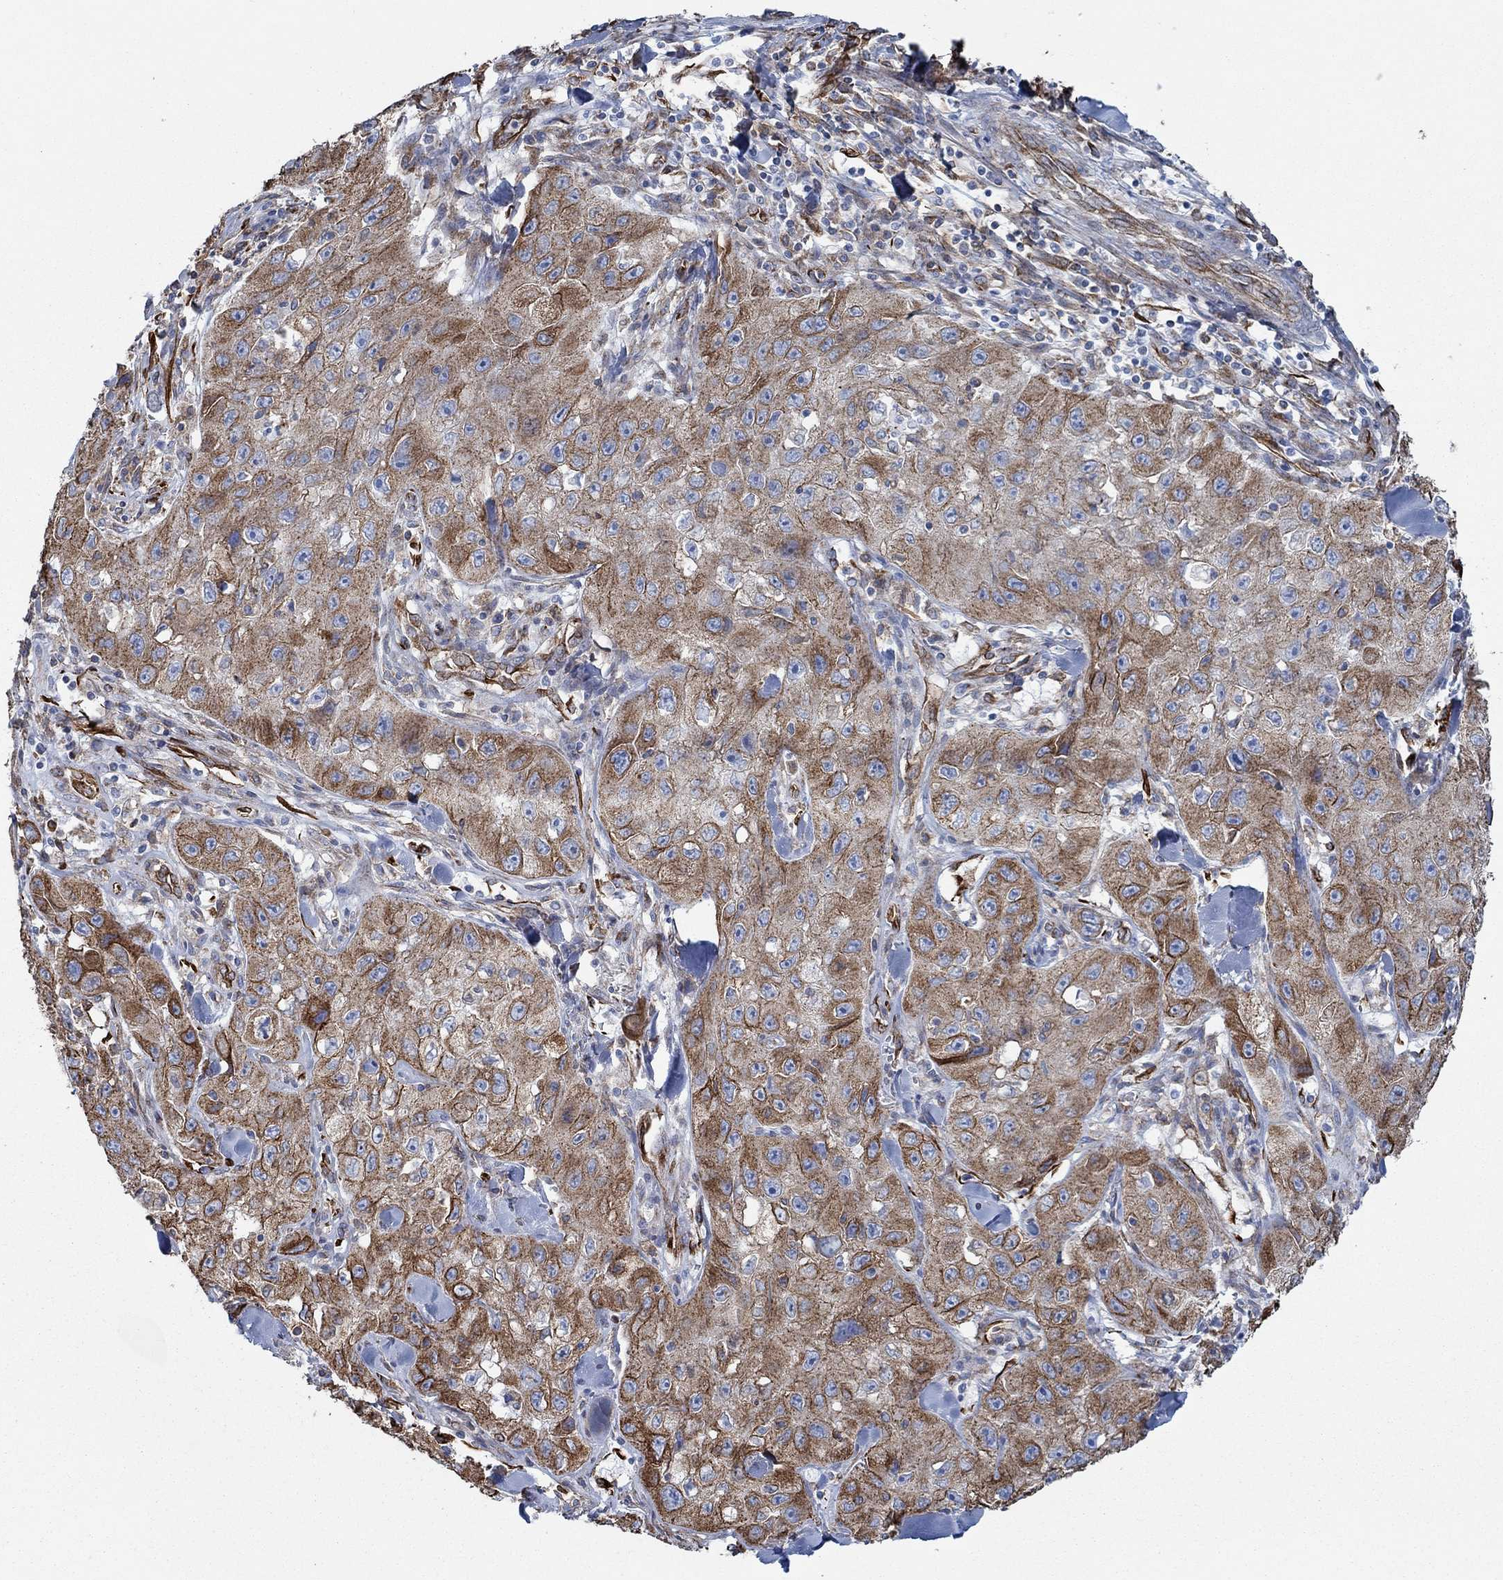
{"staining": {"intensity": "strong", "quantity": "25%-75%", "location": "cytoplasmic/membranous"}, "tissue": "skin cancer", "cell_type": "Tumor cells", "image_type": "cancer", "snomed": [{"axis": "morphology", "description": "Squamous cell carcinoma, NOS"}, {"axis": "topography", "description": "Skin"}, {"axis": "topography", "description": "Subcutis"}], "caption": "A high-resolution micrograph shows immunohistochemistry (IHC) staining of skin squamous cell carcinoma, which reveals strong cytoplasmic/membranous staining in about 25%-75% of tumor cells.", "gene": "STC2", "patient": {"sex": "male", "age": 73}}